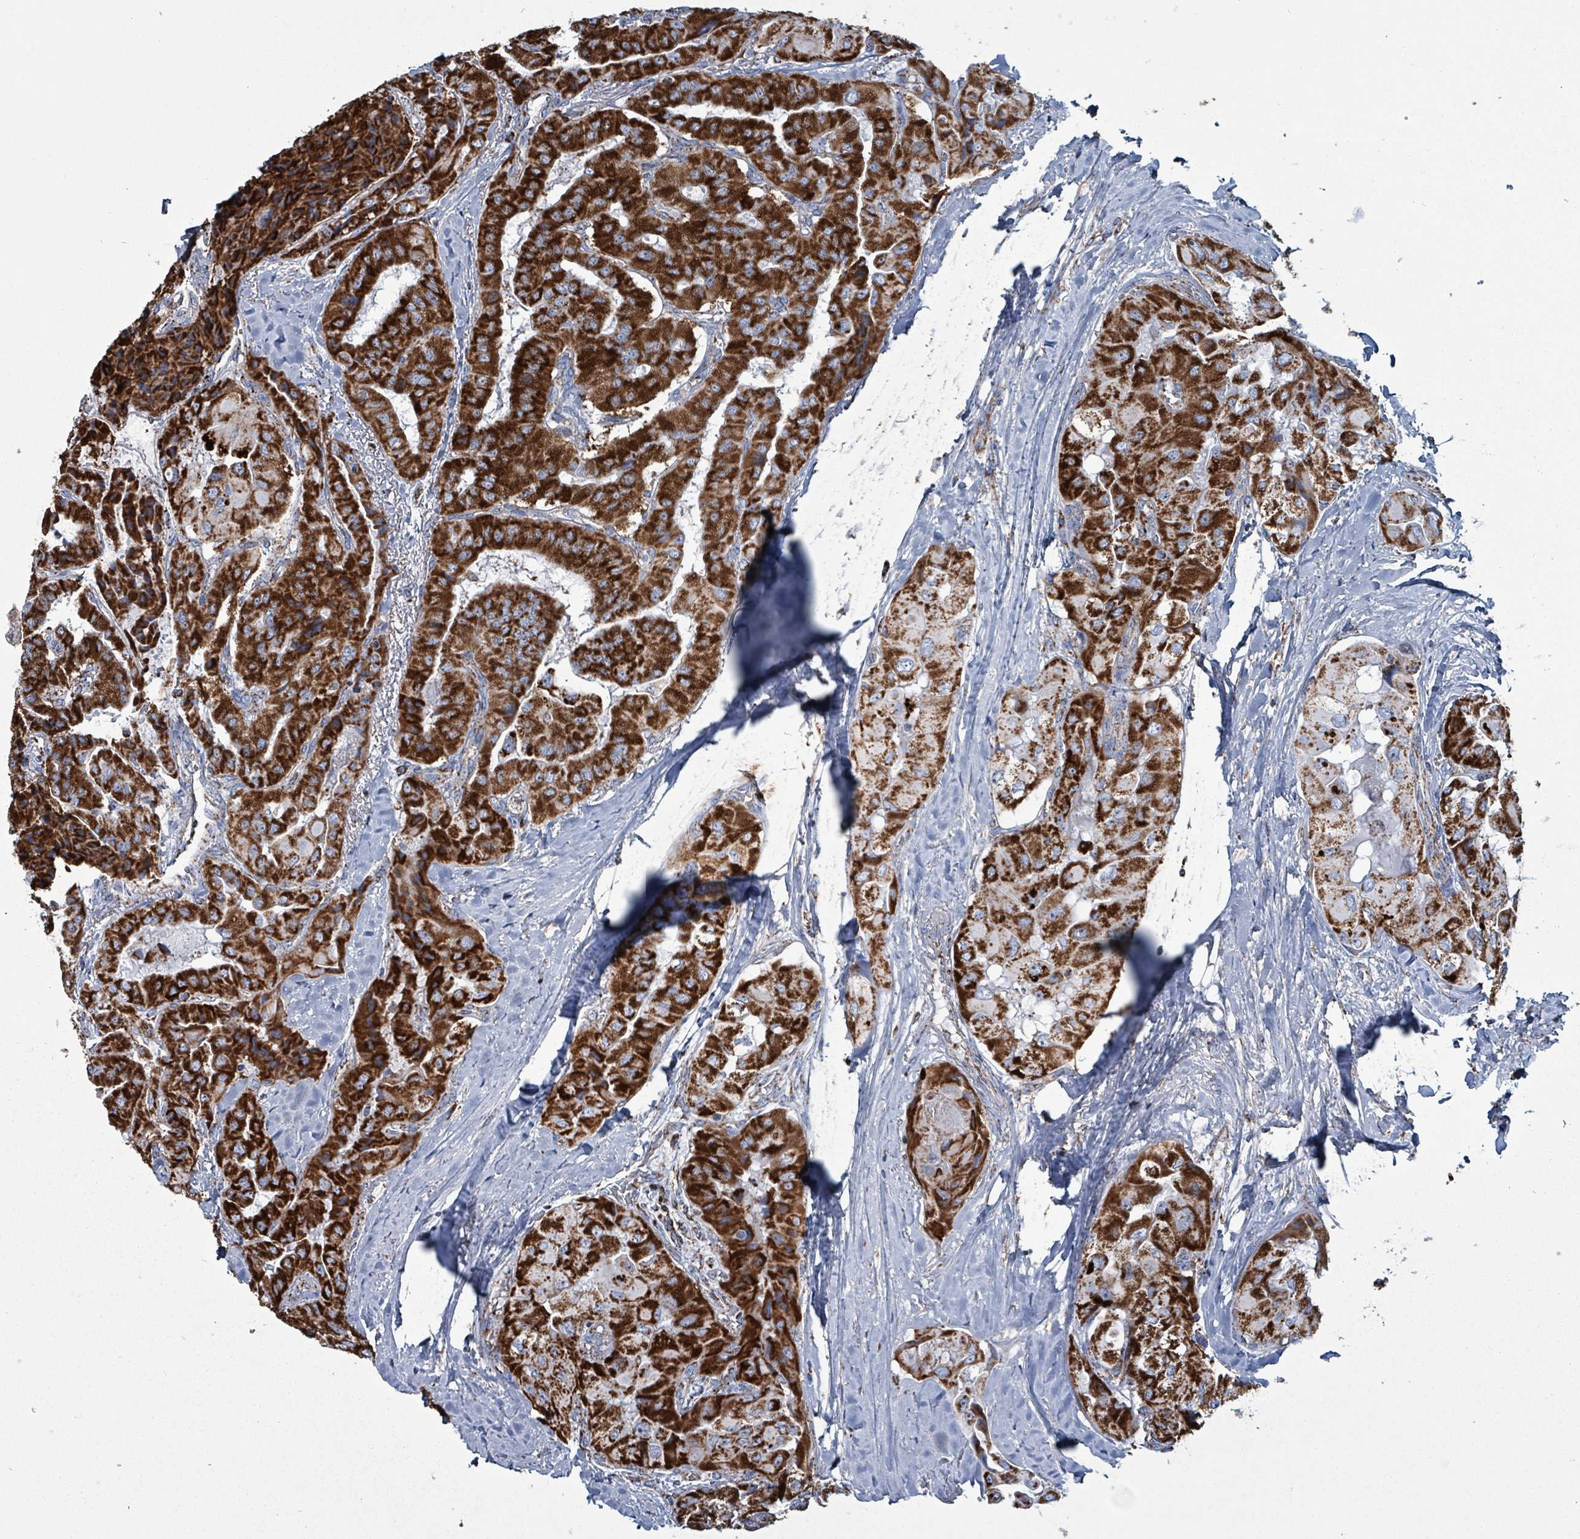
{"staining": {"intensity": "strong", "quantity": ">75%", "location": "cytoplasmic/membranous"}, "tissue": "thyroid cancer", "cell_type": "Tumor cells", "image_type": "cancer", "snomed": [{"axis": "morphology", "description": "Normal tissue, NOS"}, {"axis": "morphology", "description": "Papillary adenocarcinoma, NOS"}, {"axis": "topography", "description": "Thyroid gland"}], "caption": "Immunohistochemistry (IHC) image of neoplastic tissue: thyroid papillary adenocarcinoma stained using immunohistochemistry demonstrates high levels of strong protein expression localized specifically in the cytoplasmic/membranous of tumor cells, appearing as a cytoplasmic/membranous brown color.", "gene": "IDH3B", "patient": {"sex": "female", "age": 59}}